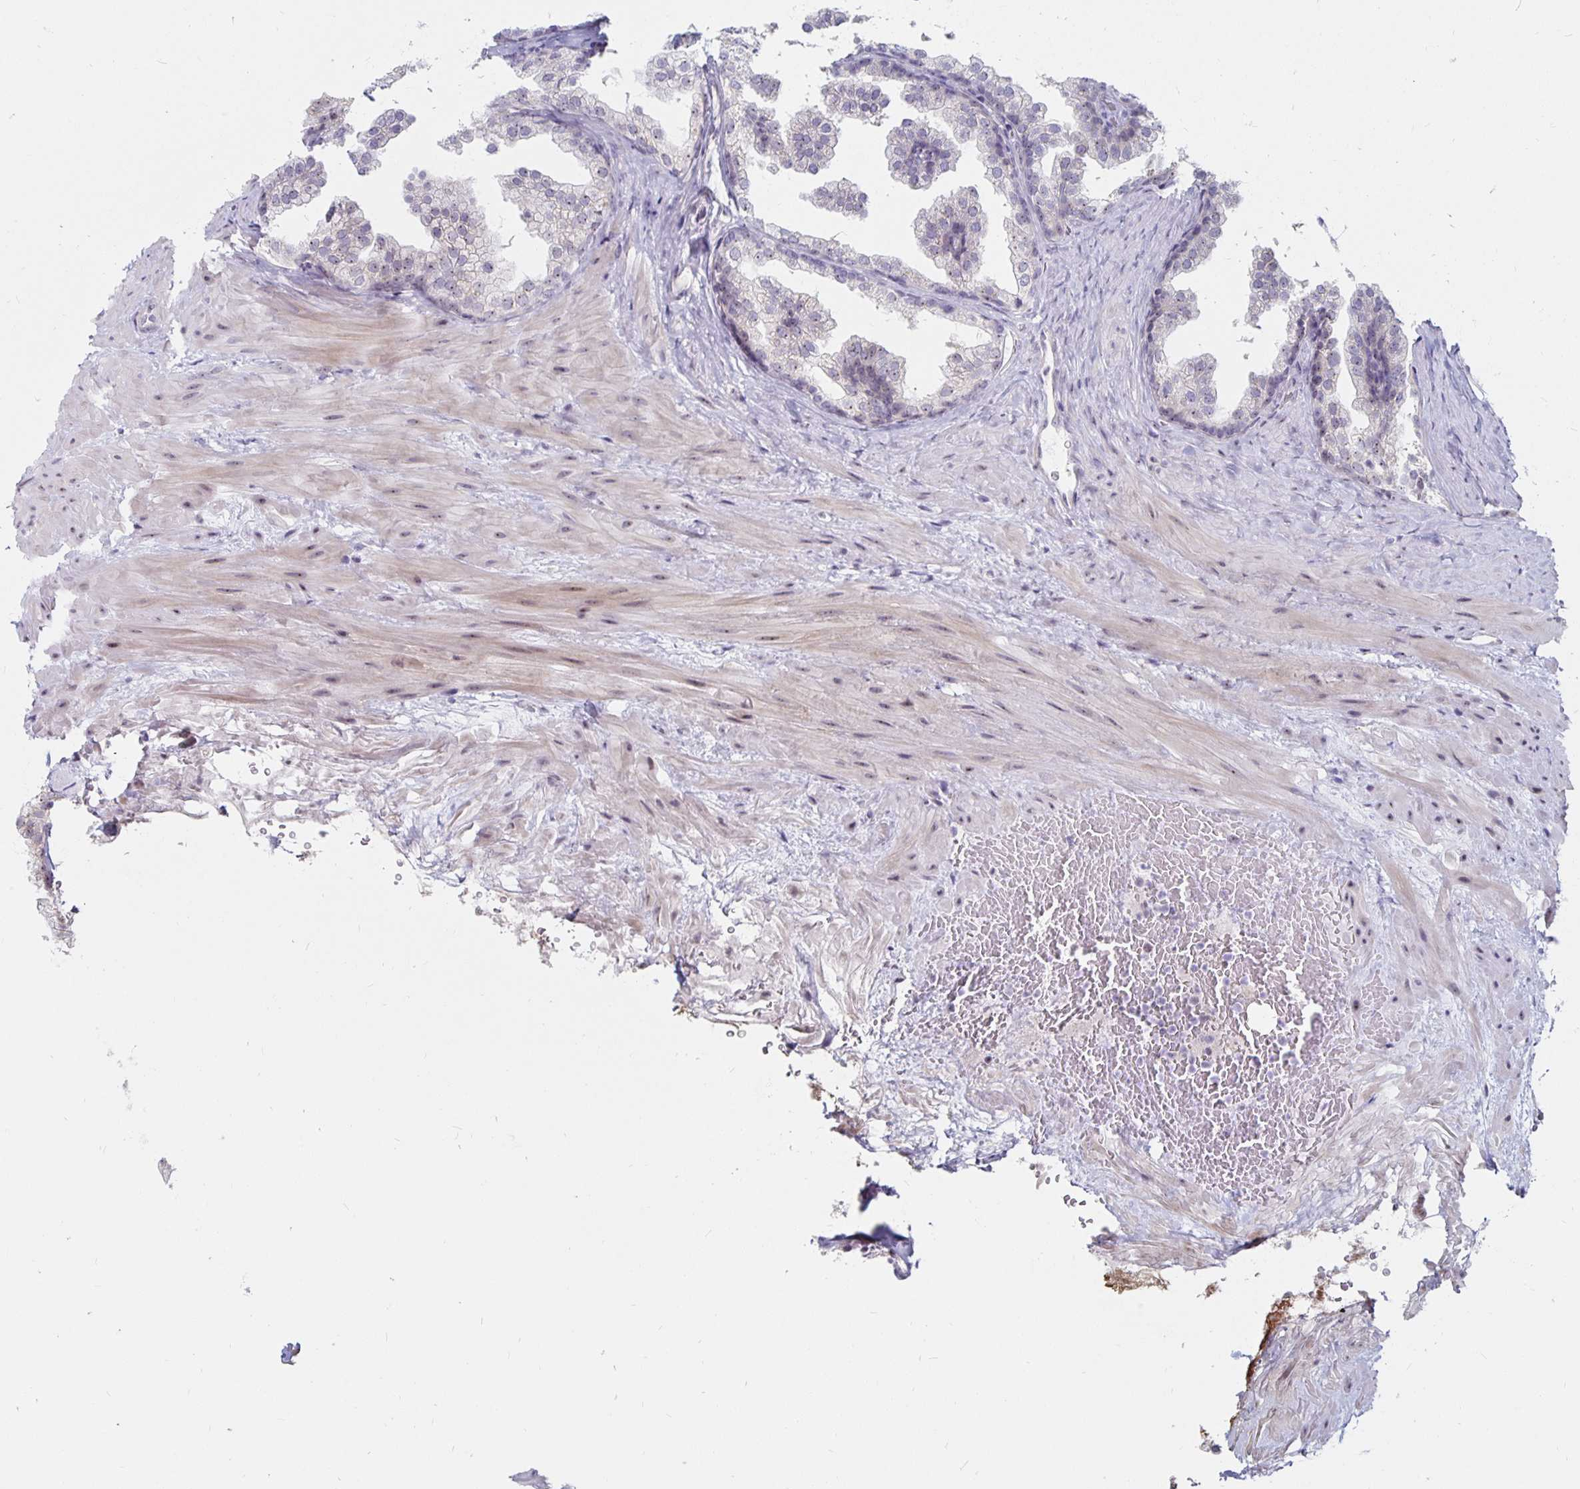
{"staining": {"intensity": "weak", "quantity": "<25%", "location": "nuclear"}, "tissue": "prostate", "cell_type": "Glandular cells", "image_type": "normal", "snomed": [{"axis": "morphology", "description": "Normal tissue, NOS"}, {"axis": "topography", "description": "Prostate"}], "caption": "This is an immunohistochemistry (IHC) photomicrograph of benign human prostate. There is no expression in glandular cells.", "gene": "NUP85", "patient": {"sex": "male", "age": 37}}